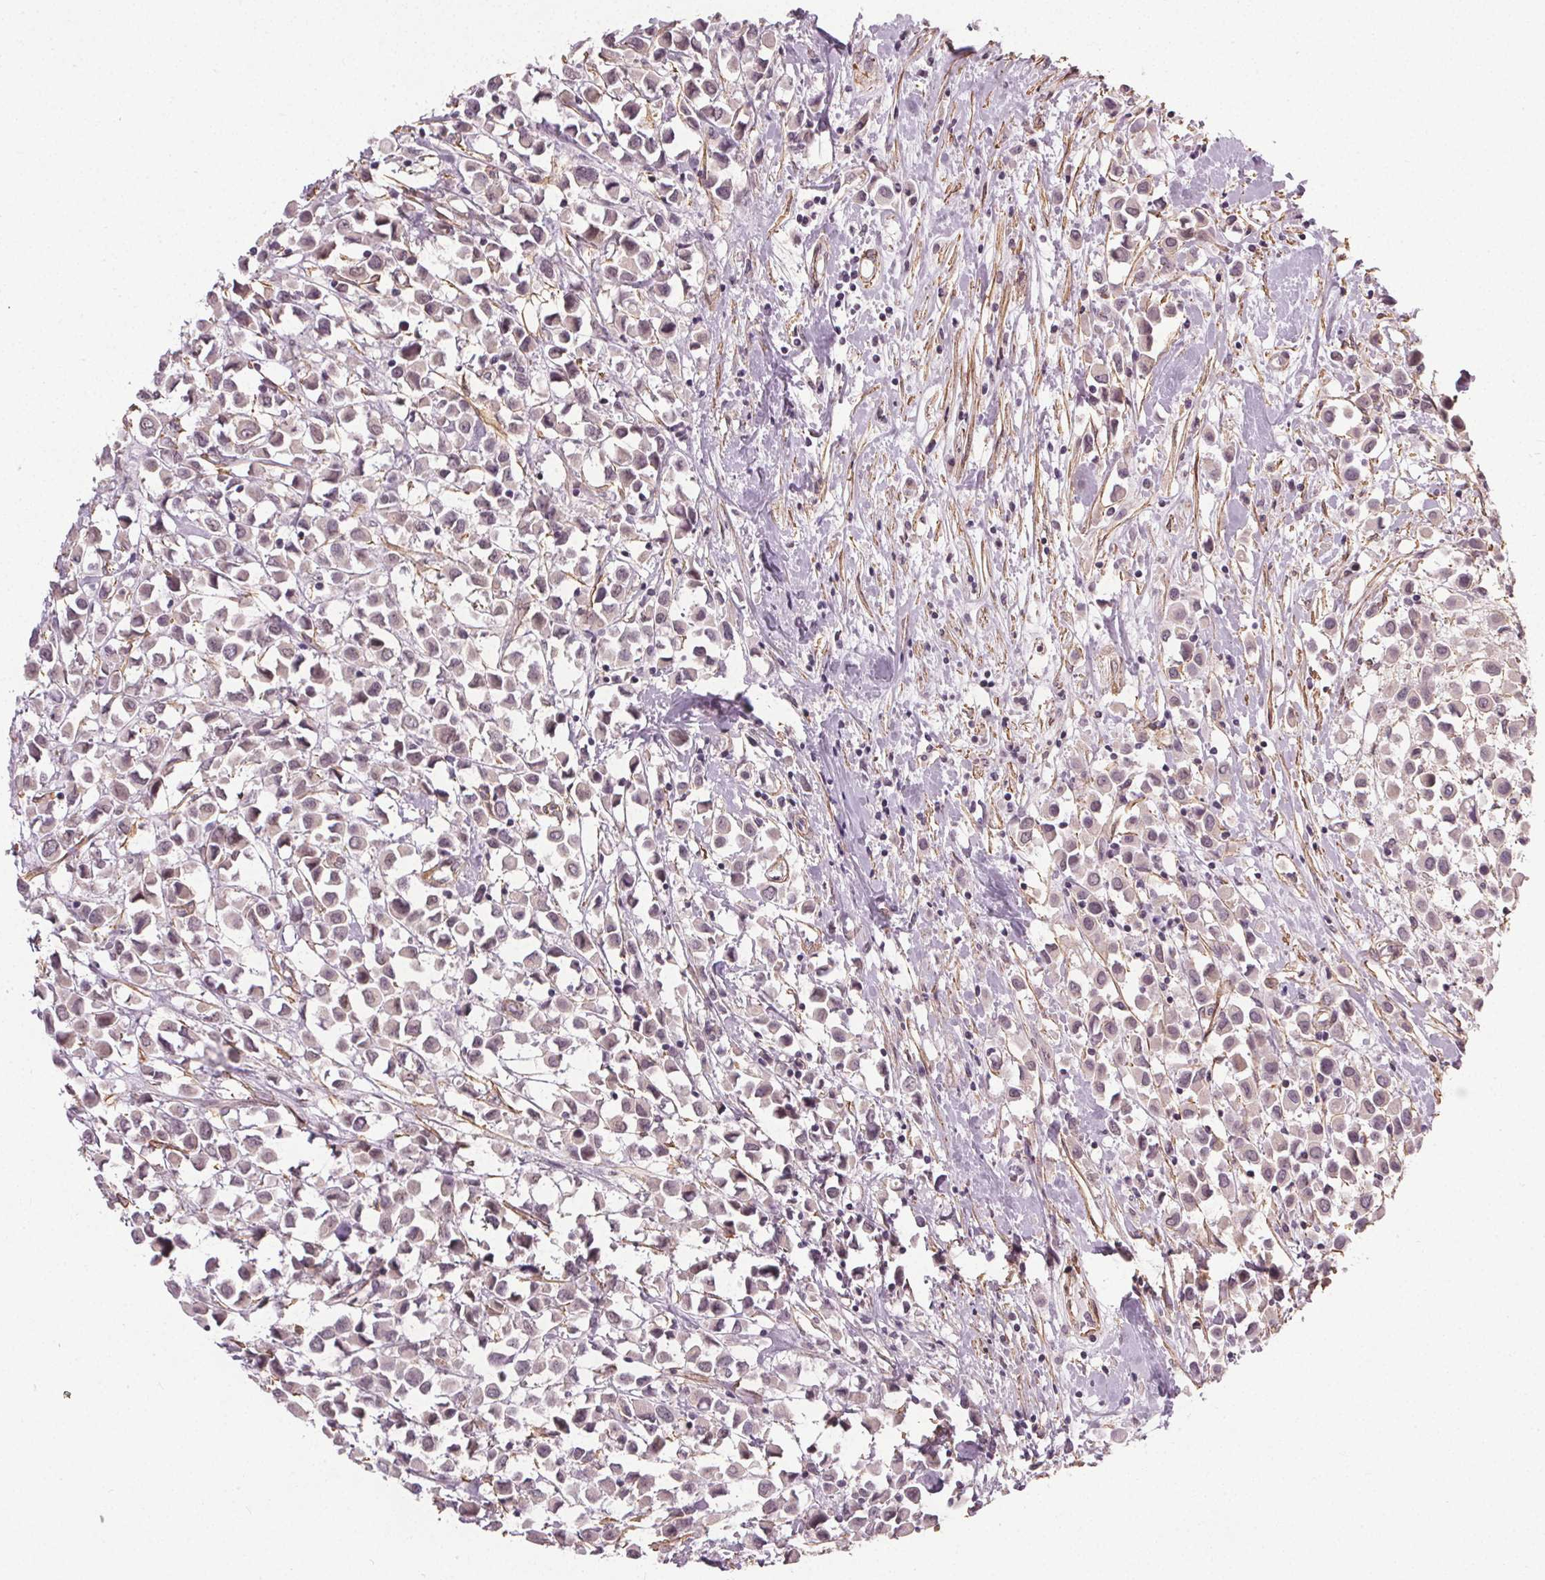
{"staining": {"intensity": "negative", "quantity": "none", "location": "none"}, "tissue": "breast cancer", "cell_type": "Tumor cells", "image_type": "cancer", "snomed": [{"axis": "morphology", "description": "Duct carcinoma"}, {"axis": "topography", "description": "Breast"}], "caption": "The micrograph shows no staining of tumor cells in breast cancer. (Brightfield microscopy of DAB (3,3'-diaminobenzidine) immunohistochemistry at high magnification).", "gene": "PKP1", "patient": {"sex": "female", "age": 61}}